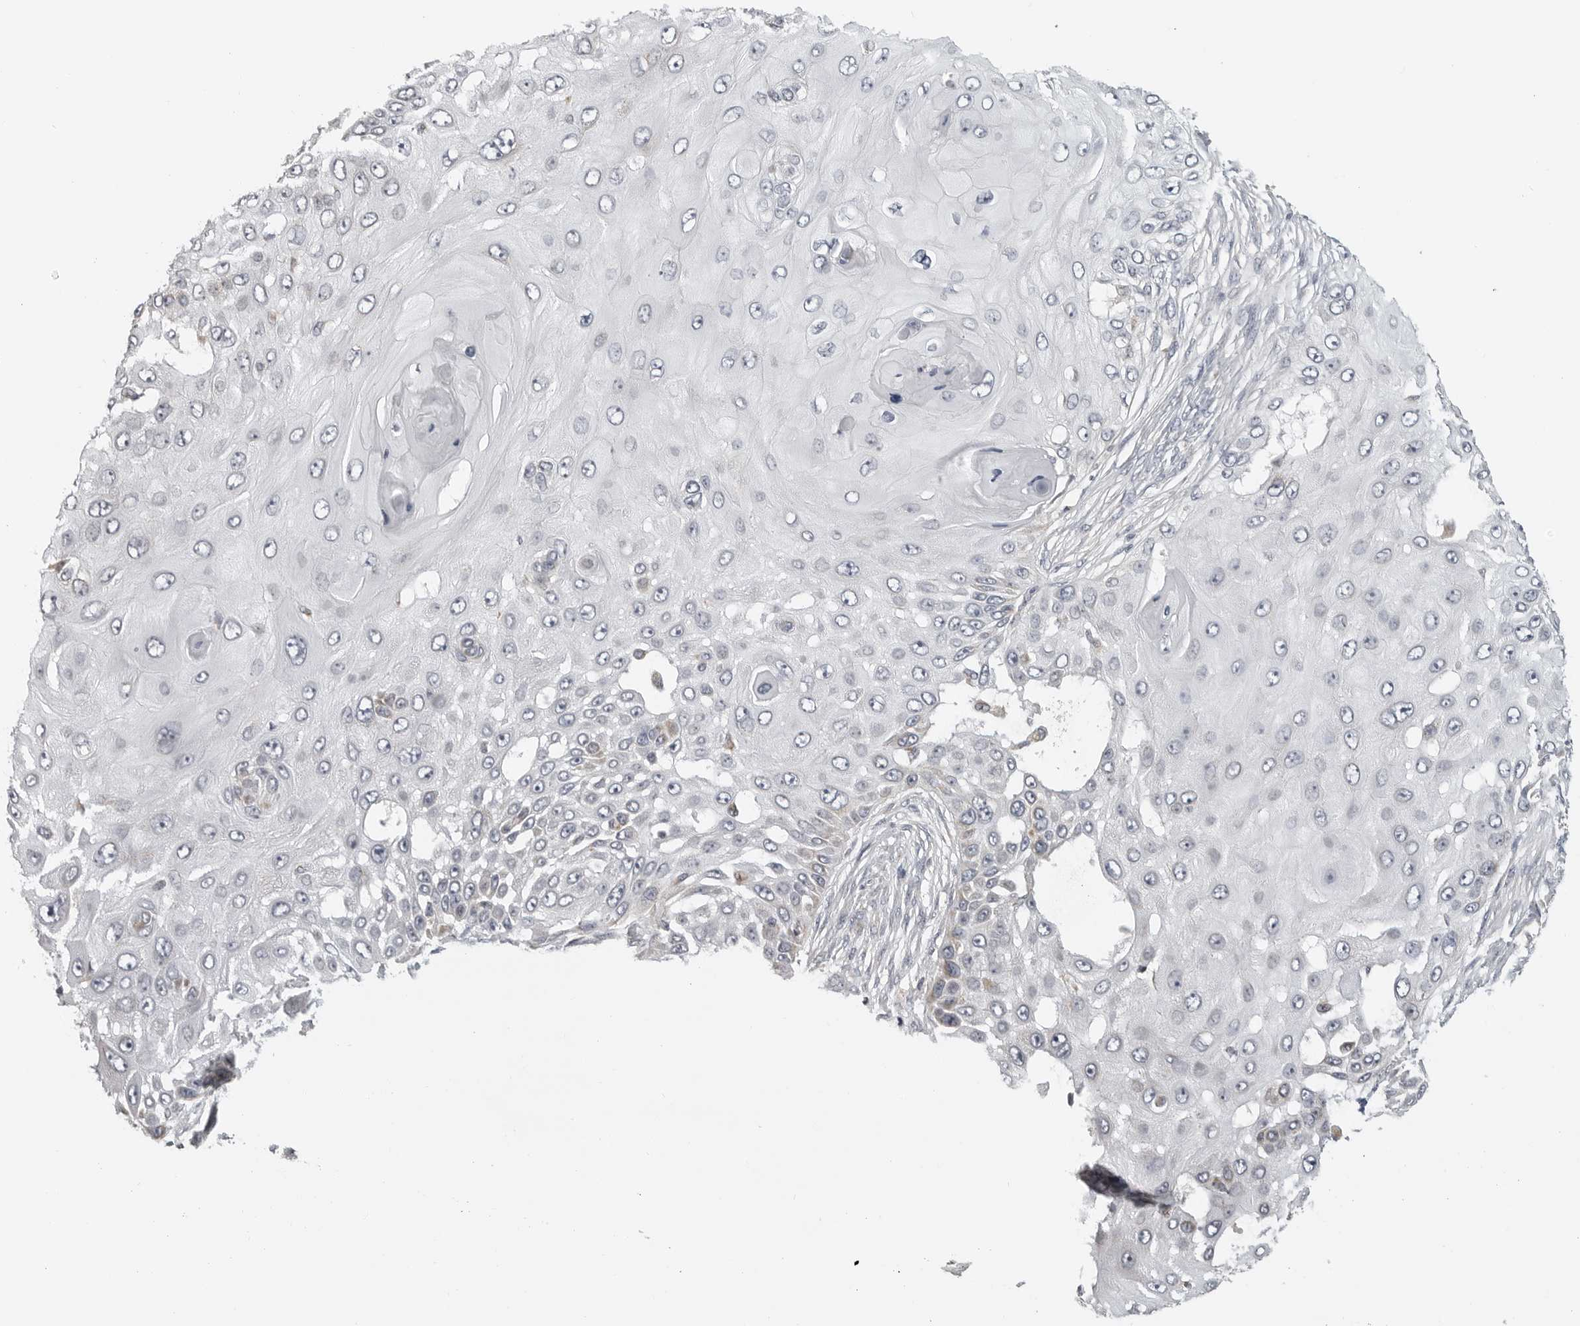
{"staining": {"intensity": "negative", "quantity": "none", "location": "none"}, "tissue": "skin cancer", "cell_type": "Tumor cells", "image_type": "cancer", "snomed": [{"axis": "morphology", "description": "Squamous cell carcinoma, NOS"}, {"axis": "topography", "description": "Skin"}], "caption": "High magnification brightfield microscopy of squamous cell carcinoma (skin) stained with DAB (3,3'-diaminobenzidine) (brown) and counterstained with hematoxylin (blue): tumor cells show no significant positivity. Nuclei are stained in blue.", "gene": "RXFP3", "patient": {"sex": "female", "age": 44}}